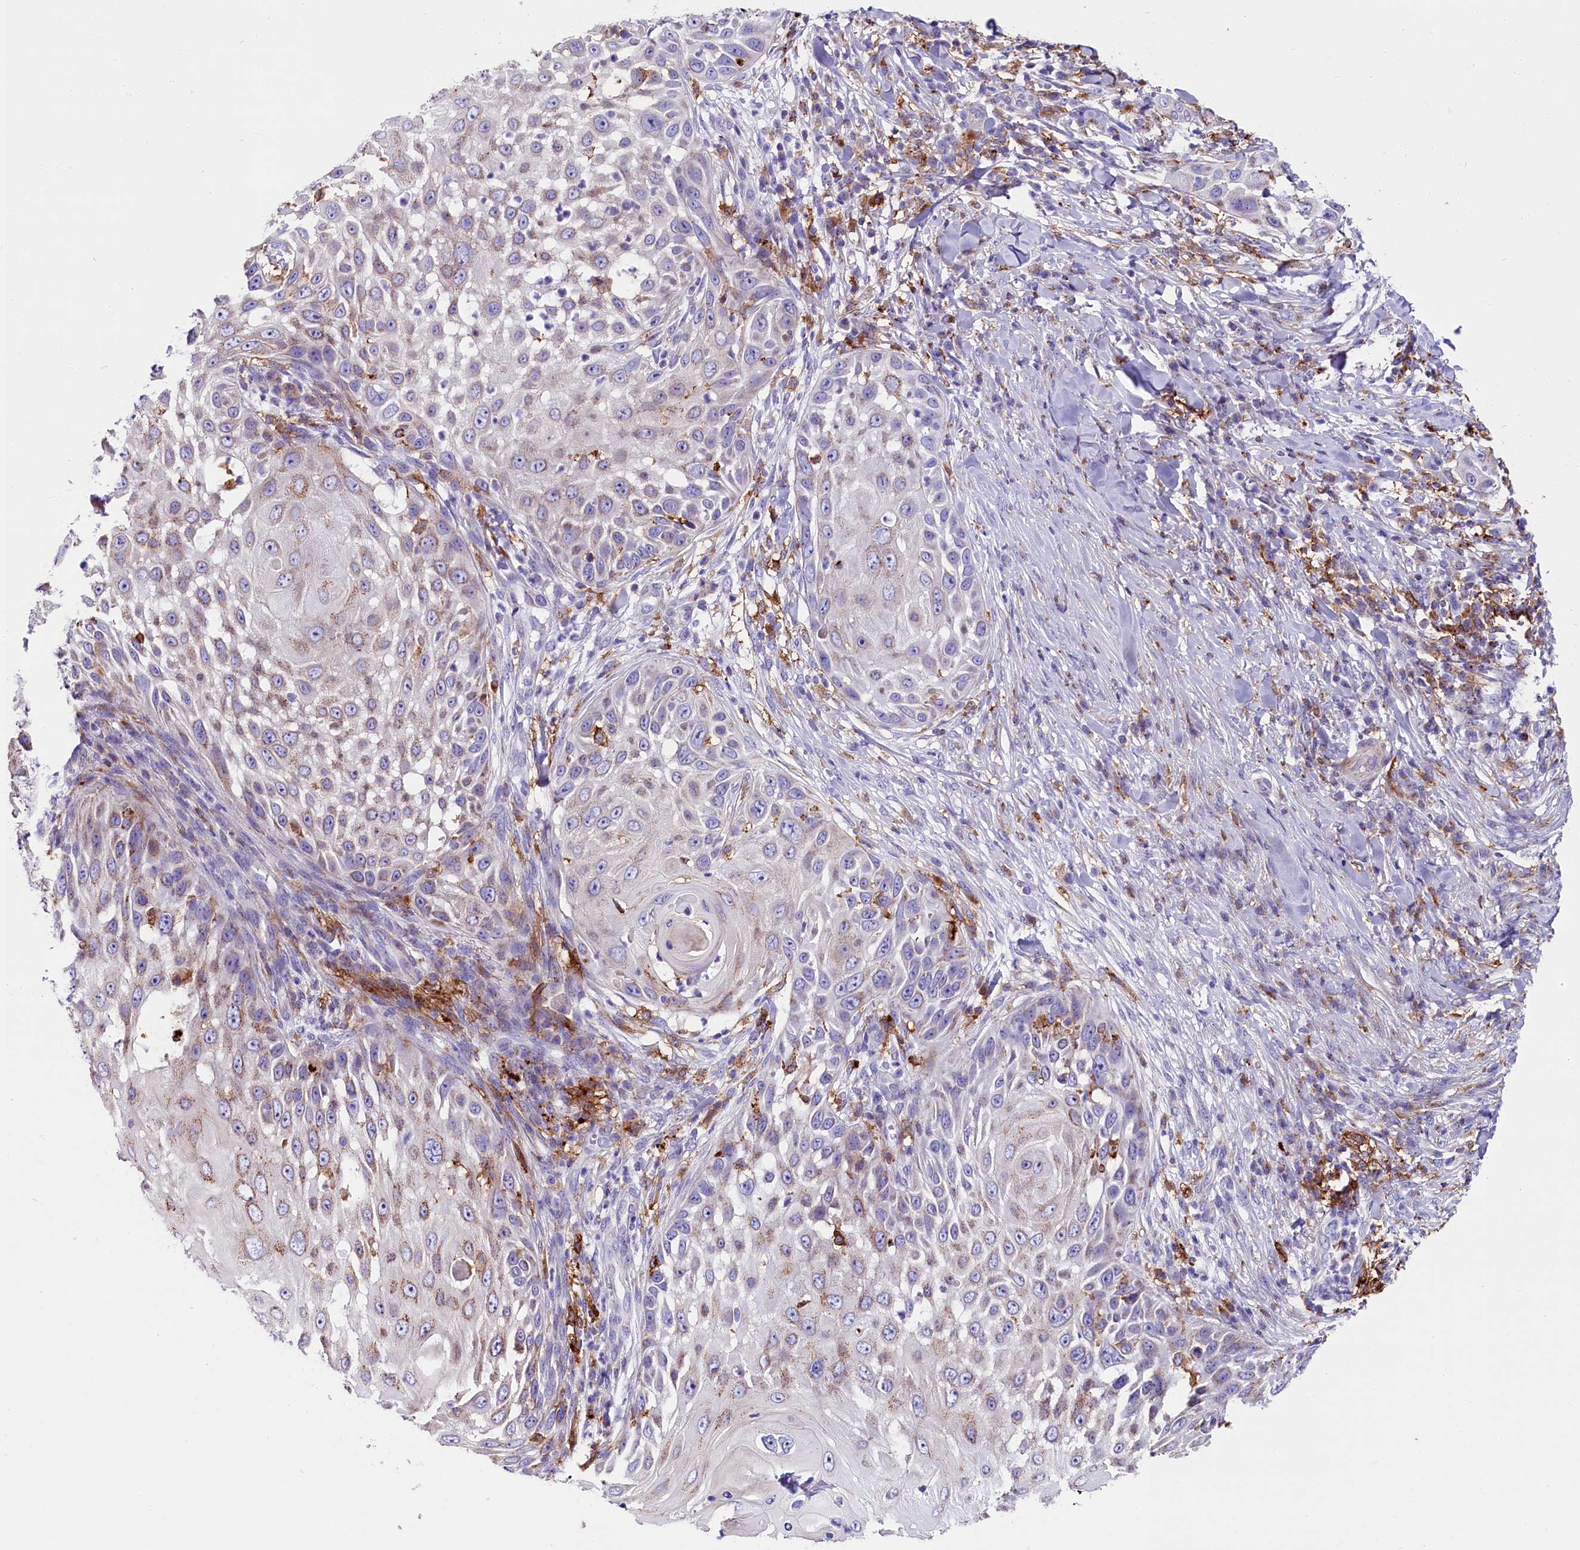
{"staining": {"intensity": "weak", "quantity": "<25%", "location": "cytoplasmic/membranous"}, "tissue": "skin cancer", "cell_type": "Tumor cells", "image_type": "cancer", "snomed": [{"axis": "morphology", "description": "Squamous cell carcinoma, NOS"}, {"axis": "topography", "description": "Skin"}], "caption": "The image demonstrates no staining of tumor cells in skin cancer (squamous cell carcinoma).", "gene": "IL20RA", "patient": {"sex": "female", "age": 44}}